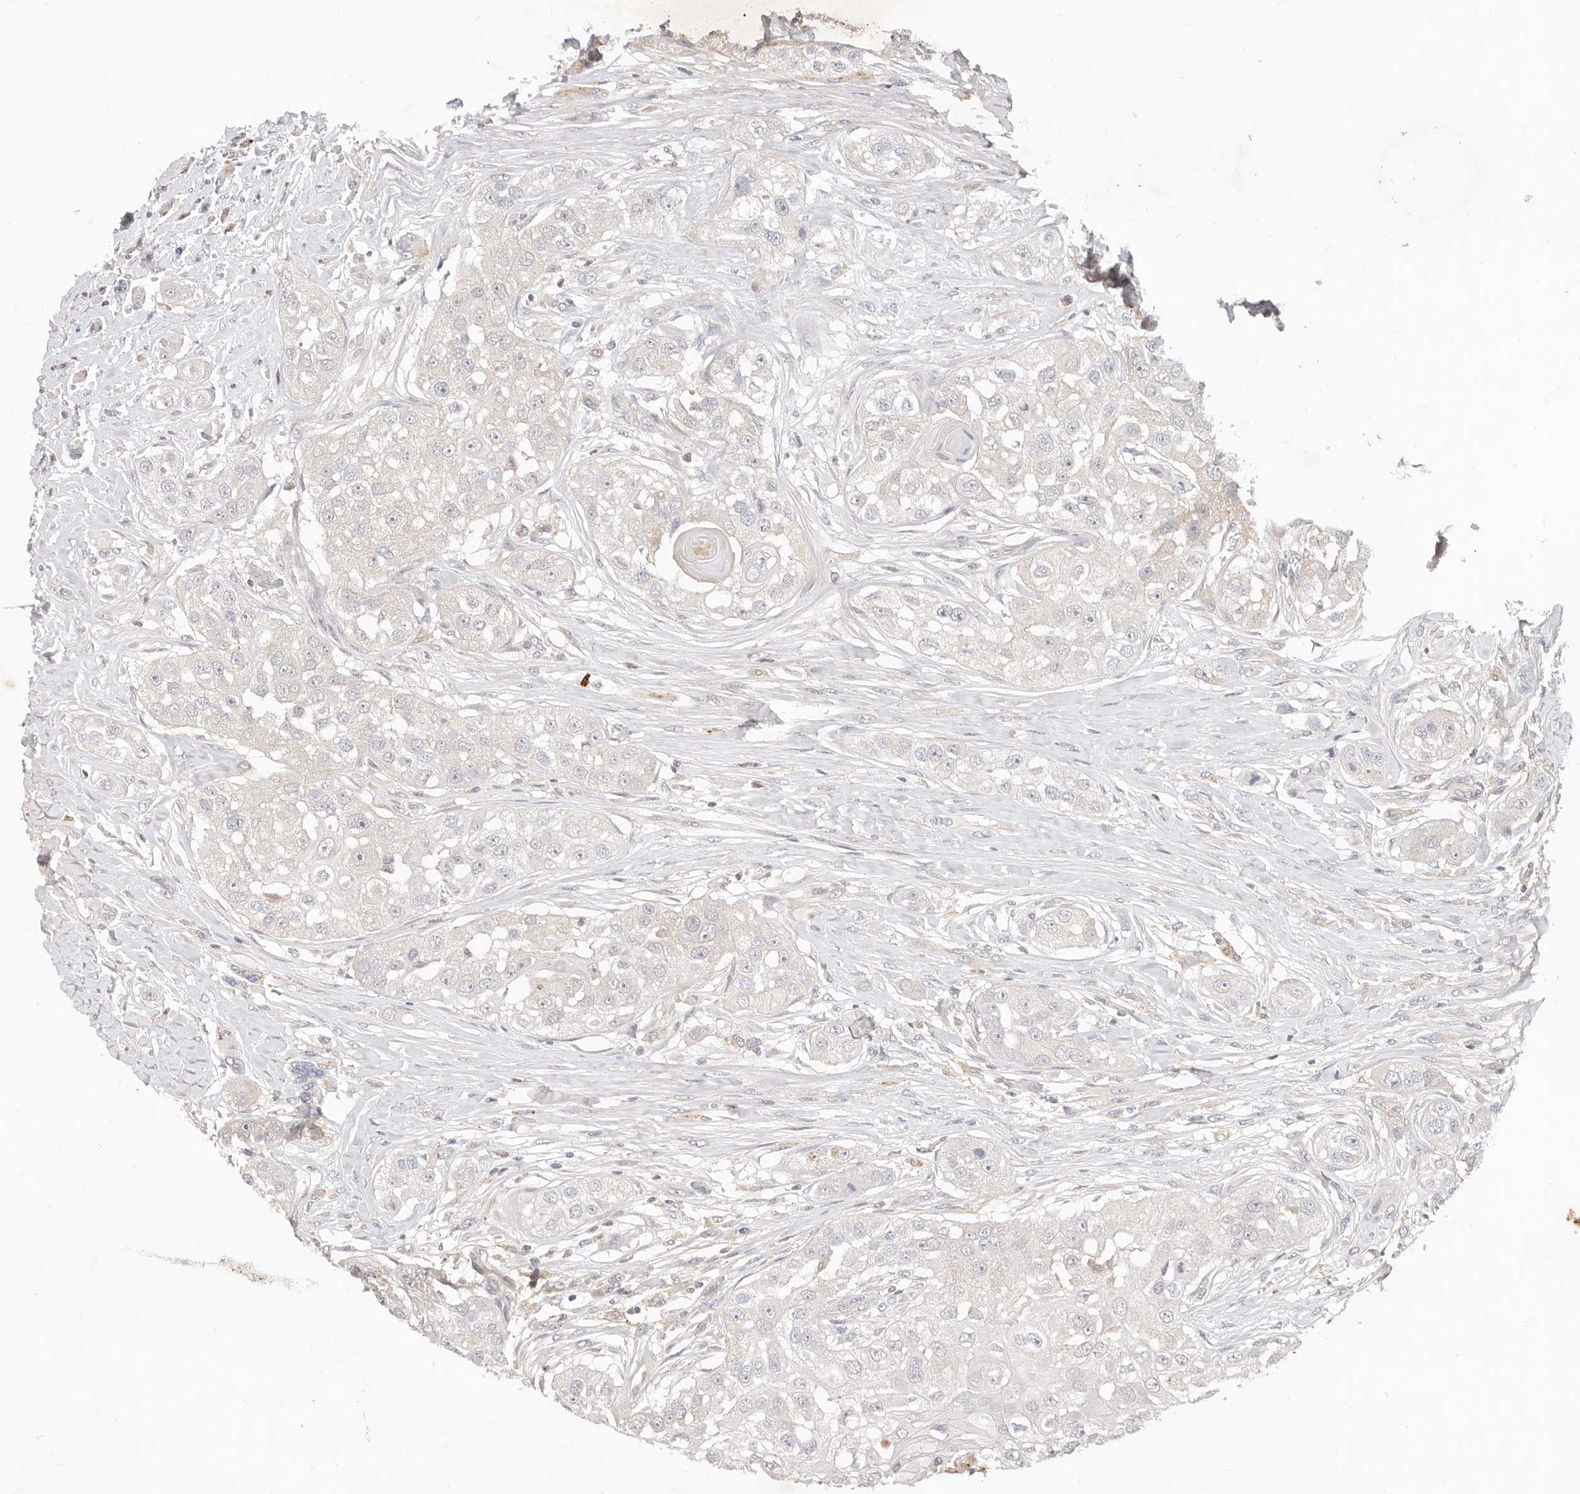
{"staining": {"intensity": "negative", "quantity": "none", "location": "none"}, "tissue": "head and neck cancer", "cell_type": "Tumor cells", "image_type": "cancer", "snomed": [{"axis": "morphology", "description": "Normal tissue, NOS"}, {"axis": "morphology", "description": "Squamous cell carcinoma, NOS"}, {"axis": "topography", "description": "Skeletal muscle"}, {"axis": "topography", "description": "Head-Neck"}], "caption": "High magnification brightfield microscopy of head and neck cancer stained with DAB (brown) and counterstained with hematoxylin (blue): tumor cells show no significant staining. The staining was performed using DAB (3,3'-diaminobenzidine) to visualize the protein expression in brown, while the nuclei were stained in blue with hematoxylin (Magnification: 20x).", "gene": "USP49", "patient": {"sex": "male", "age": 51}}